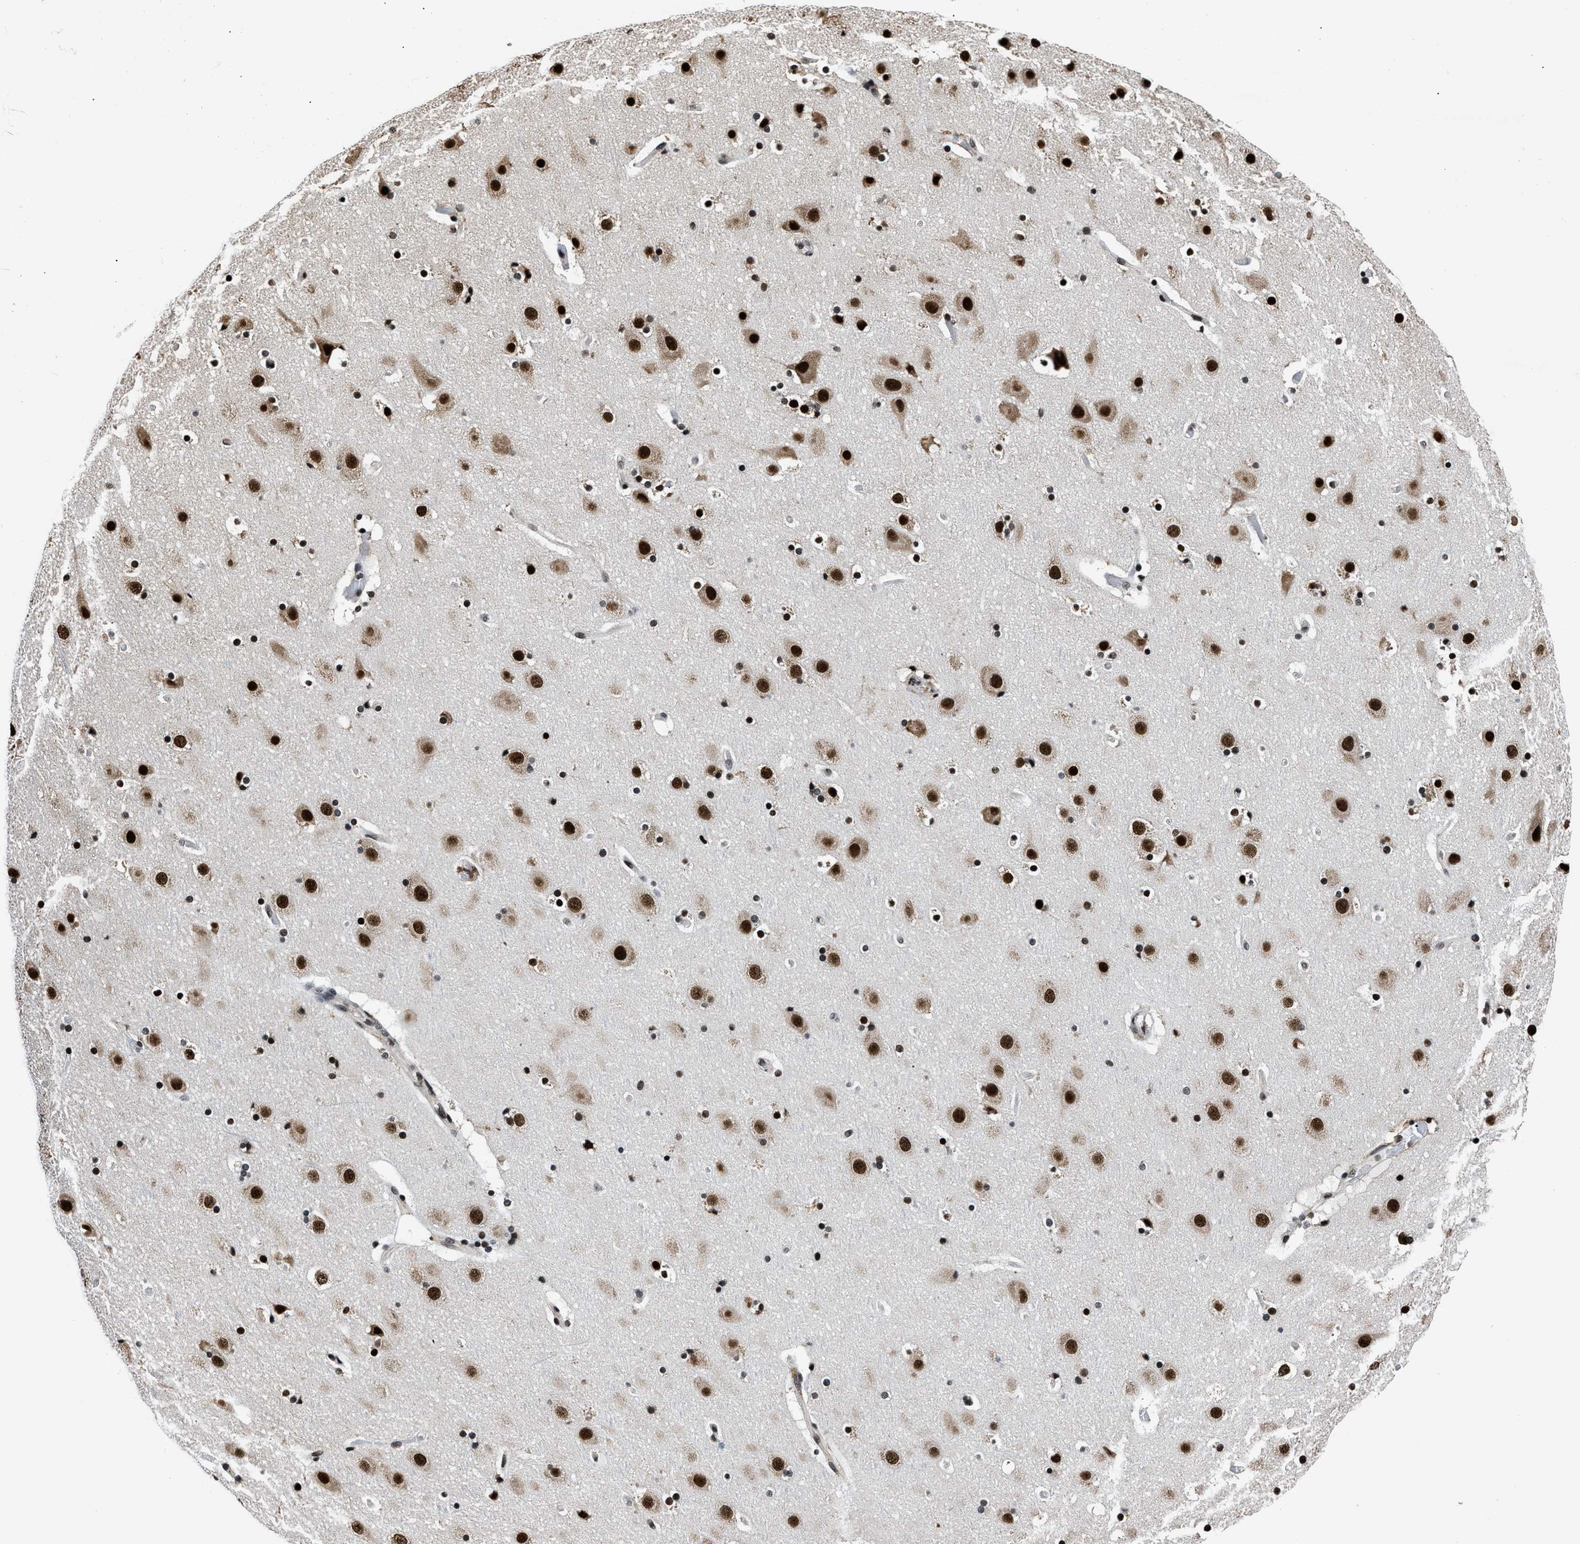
{"staining": {"intensity": "weak", "quantity": "25%-75%", "location": "nuclear"}, "tissue": "cerebral cortex", "cell_type": "Endothelial cells", "image_type": "normal", "snomed": [{"axis": "morphology", "description": "Normal tissue, NOS"}, {"axis": "topography", "description": "Cerebral cortex"}], "caption": "Approximately 25%-75% of endothelial cells in normal cerebral cortex display weak nuclear protein expression as visualized by brown immunohistochemical staining.", "gene": "HNRNPF", "patient": {"sex": "male", "age": 57}}